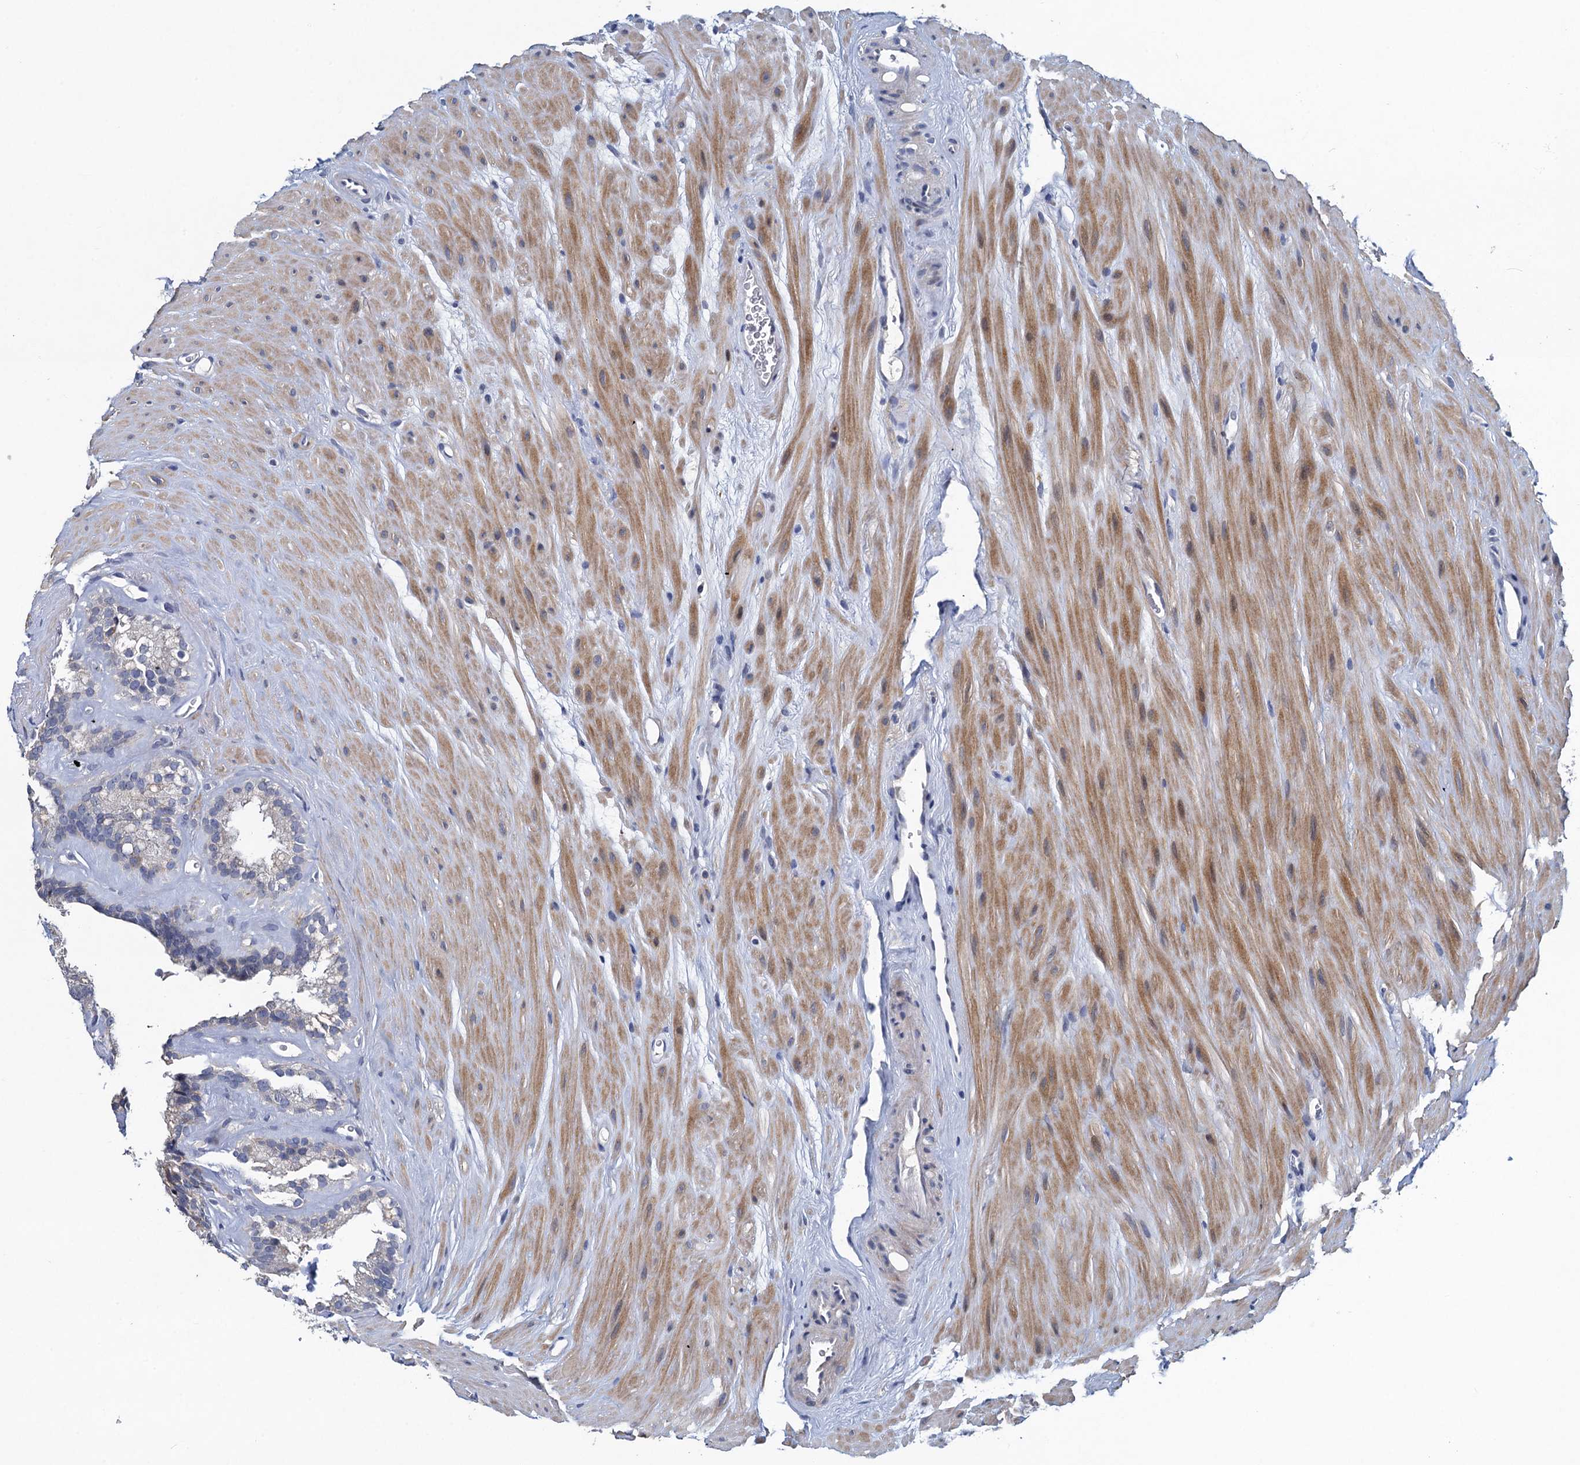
{"staining": {"intensity": "negative", "quantity": "none", "location": "none"}, "tissue": "seminal vesicle", "cell_type": "Glandular cells", "image_type": "normal", "snomed": [{"axis": "morphology", "description": "Normal tissue, NOS"}, {"axis": "topography", "description": "Prostate"}, {"axis": "topography", "description": "Seminal veicle"}], "caption": "The histopathology image displays no staining of glandular cells in unremarkable seminal vesicle.", "gene": "ATOSA", "patient": {"sex": "male", "age": 59}}